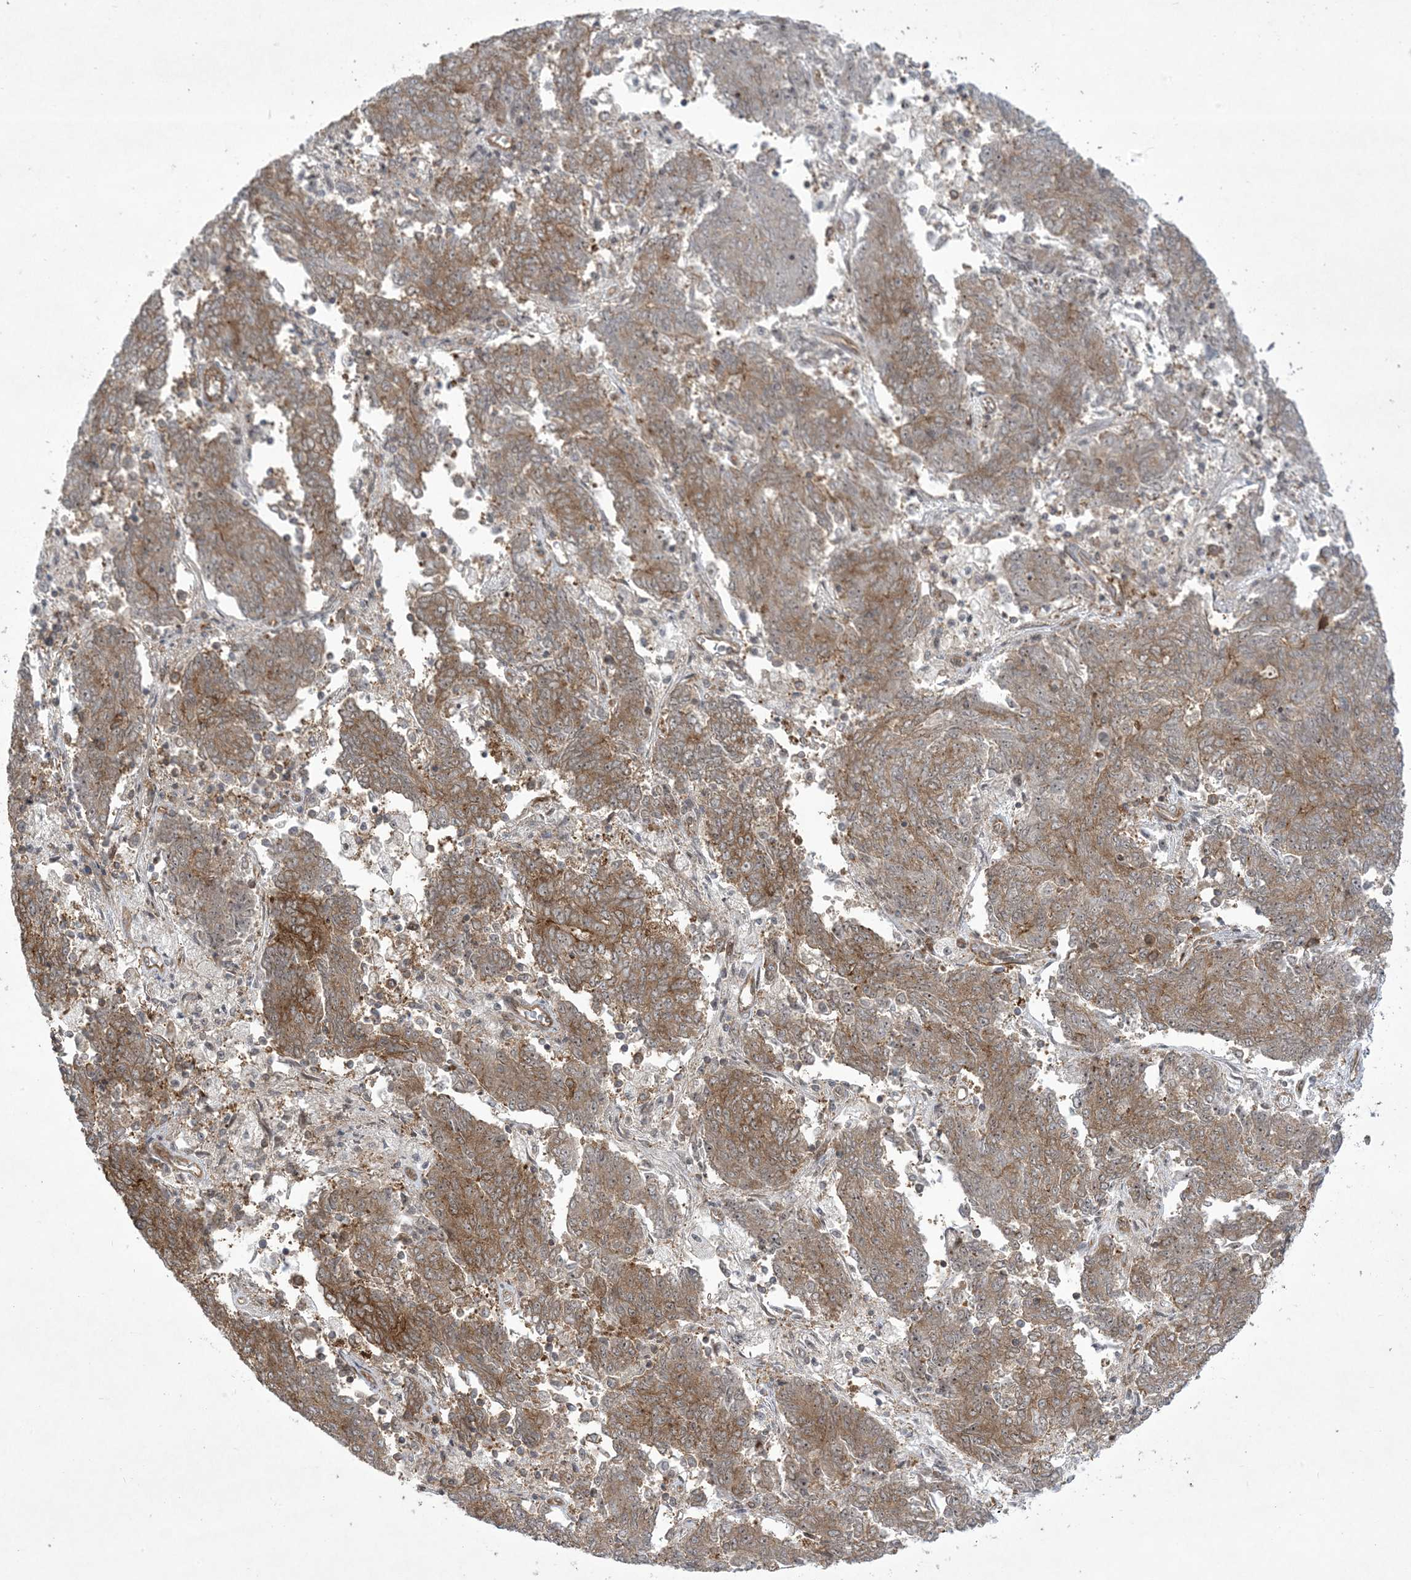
{"staining": {"intensity": "moderate", "quantity": ">75%", "location": "cytoplasmic/membranous,nuclear"}, "tissue": "endometrial cancer", "cell_type": "Tumor cells", "image_type": "cancer", "snomed": [{"axis": "morphology", "description": "Adenocarcinoma, NOS"}, {"axis": "topography", "description": "Endometrium"}], "caption": "High-magnification brightfield microscopy of endometrial adenocarcinoma stained with DAB (brown) and counterstained with hematoxylin (blue). tumor cells exhibit moderate cytoplasmic/membranous and nuclear positivity is present in approximately>75% of cells.", "gene": "SOGA3", "patient": {"sex": "female", "age": 80}}